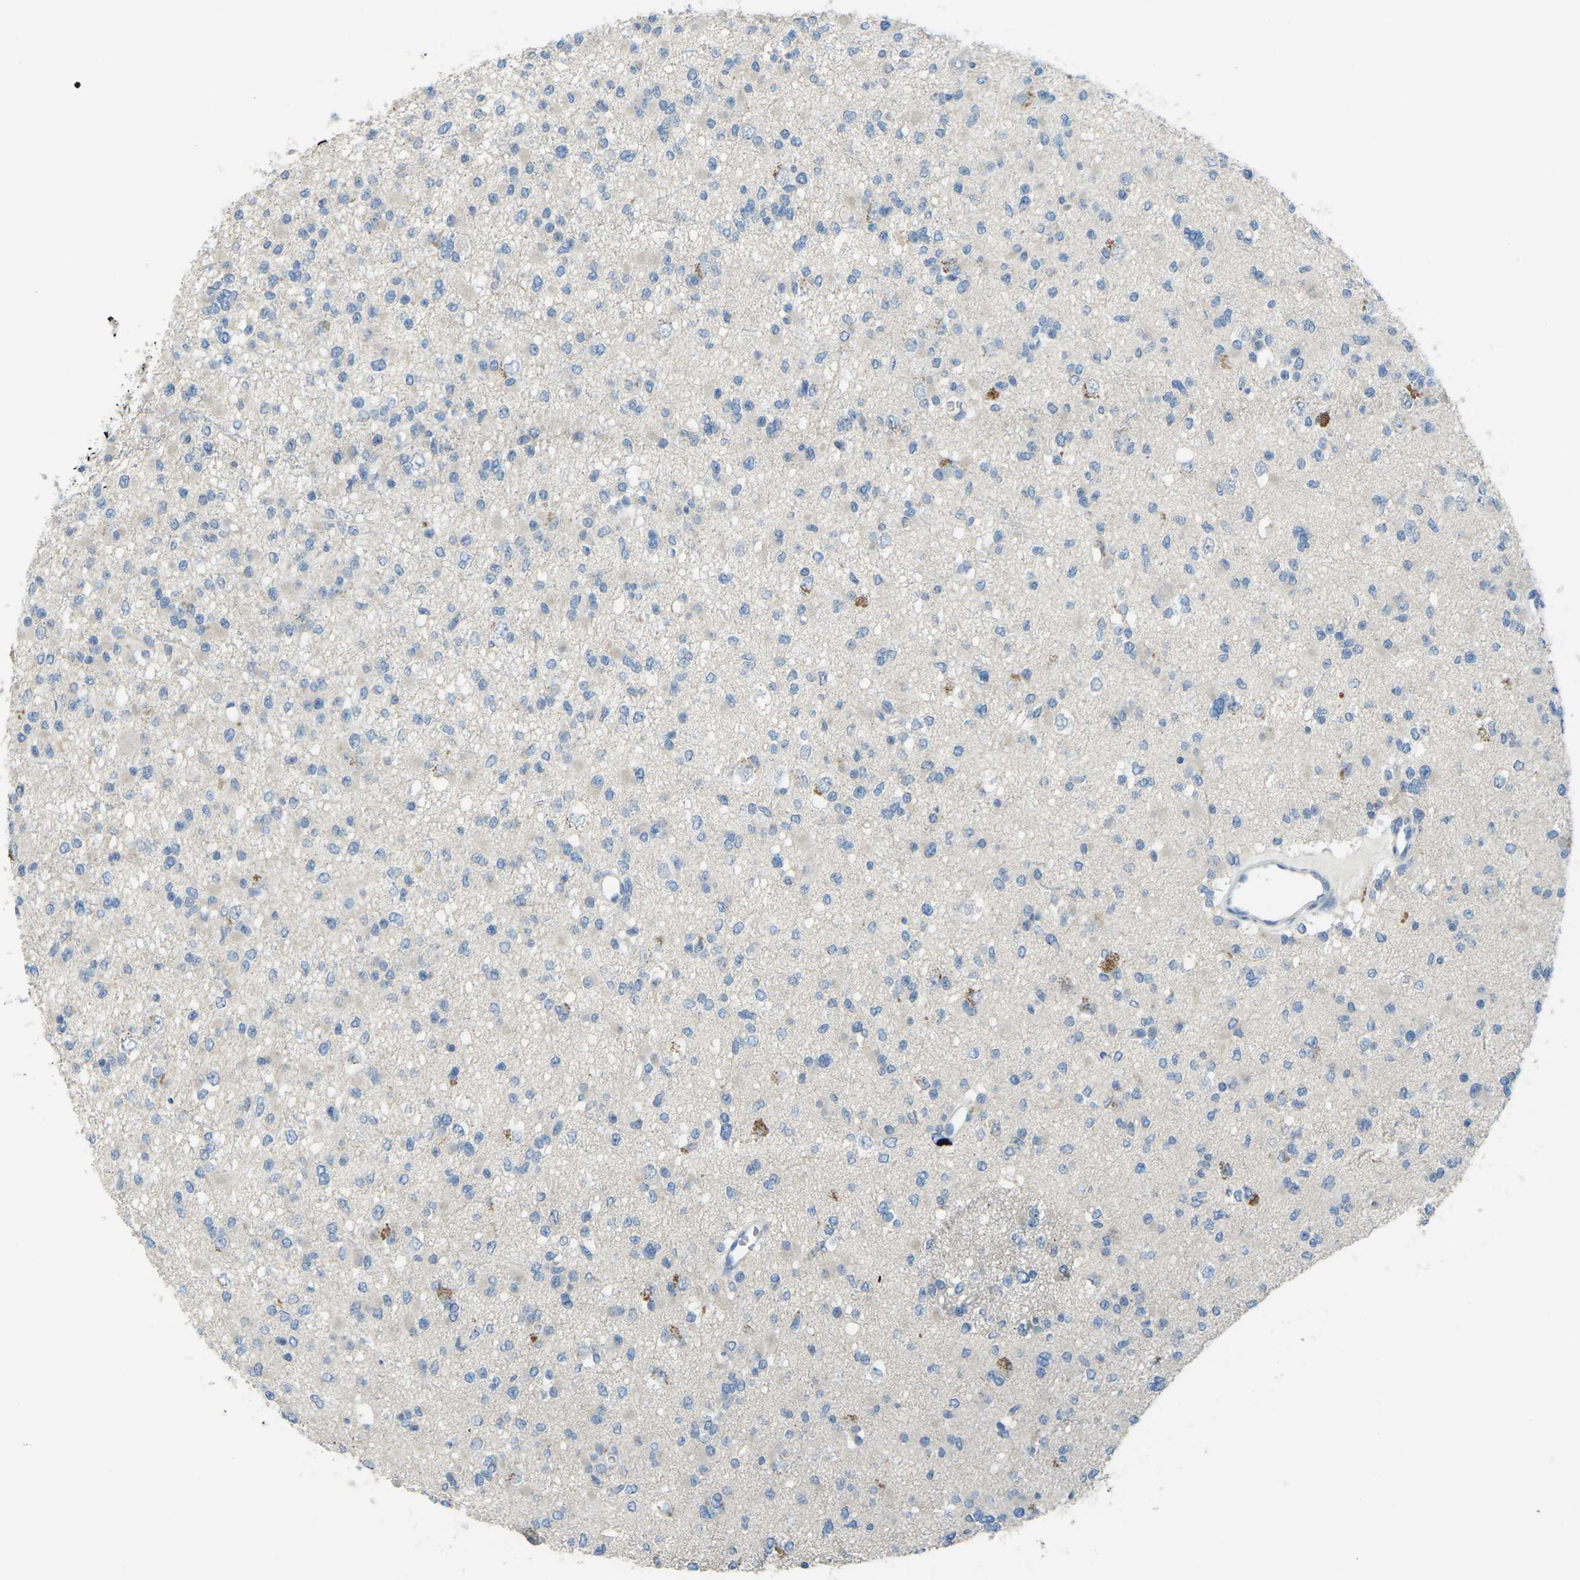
{"staining": {"intensity": "negative", "quantity": "none", "location": "none"}, "tissue": "glioma", "cell_type": "Tumor cells", "image_type": "cancer", "snomed": [{"axis": "morphology", "description": "Glioma, malignant, Low grade"}, {"axis": "topography", "description": "Brain"}], "caption": "Tumor cells show no significant expression in glioma.", "gene": "CD19", "patient": {"sex": "female", "age": 22}}